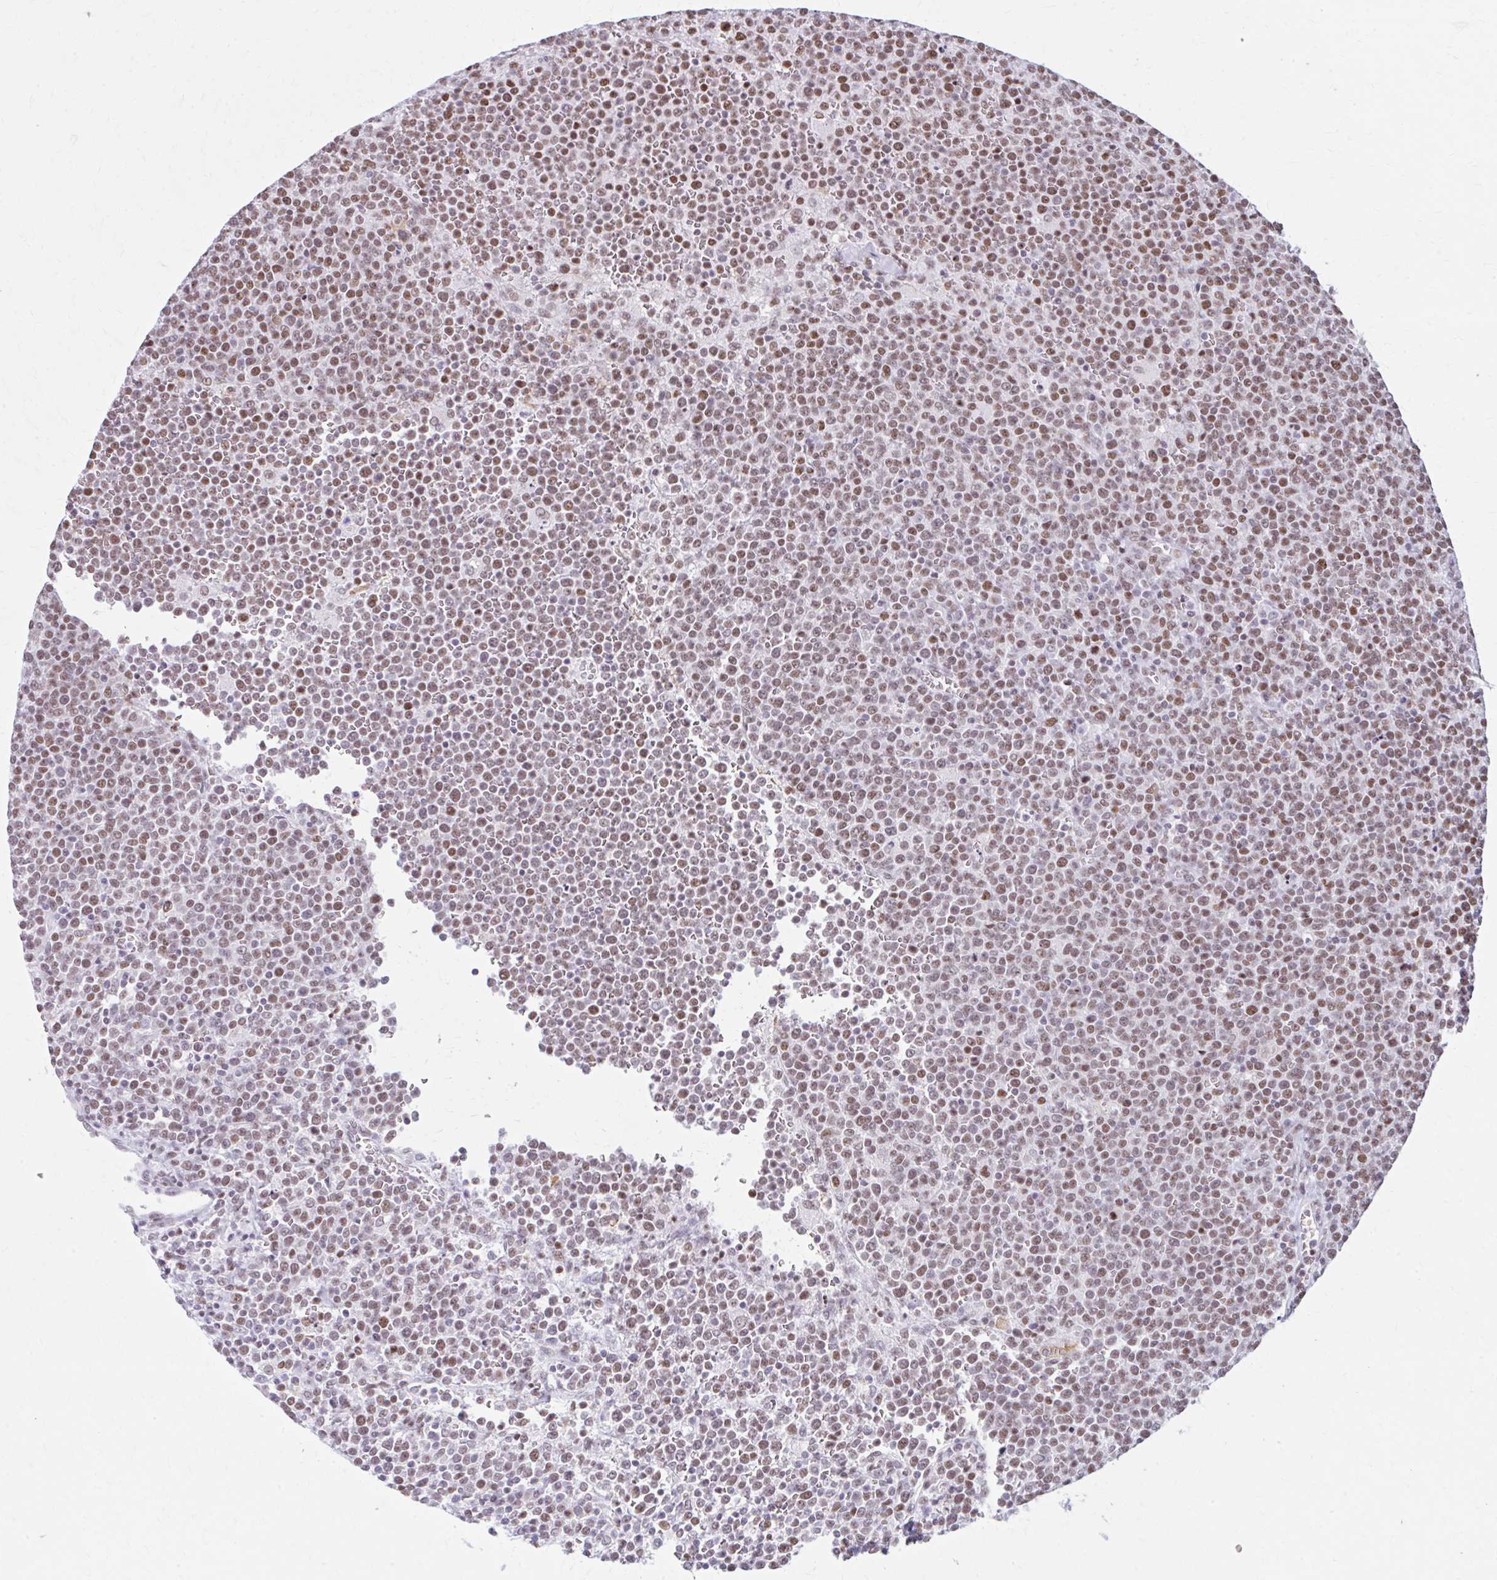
{"staining": {"intensity": "moderate", "quantity": ">75%", "location": "nuclear"}, "tissue": "lymphoma", "cell_type": "Tumor cells", "image_type": "cancer", "snomed": [{"axis": "morphology", "description": "Malignant lymphoma, non-Hodgkin's type, High grade"}, {"axis": "topography", "description": "Lymph node"}], "caption": "Malignant lymphoma, non-Hodgkin's type (high-grade) stained with DAB (3,3'-diaminobenzidine) IHC reveals medium levels of moderate nuclear positivity in about >75% of tumor cells.", "gene": "PABIR1", "patient": {"sex": "male", "age": 61}}